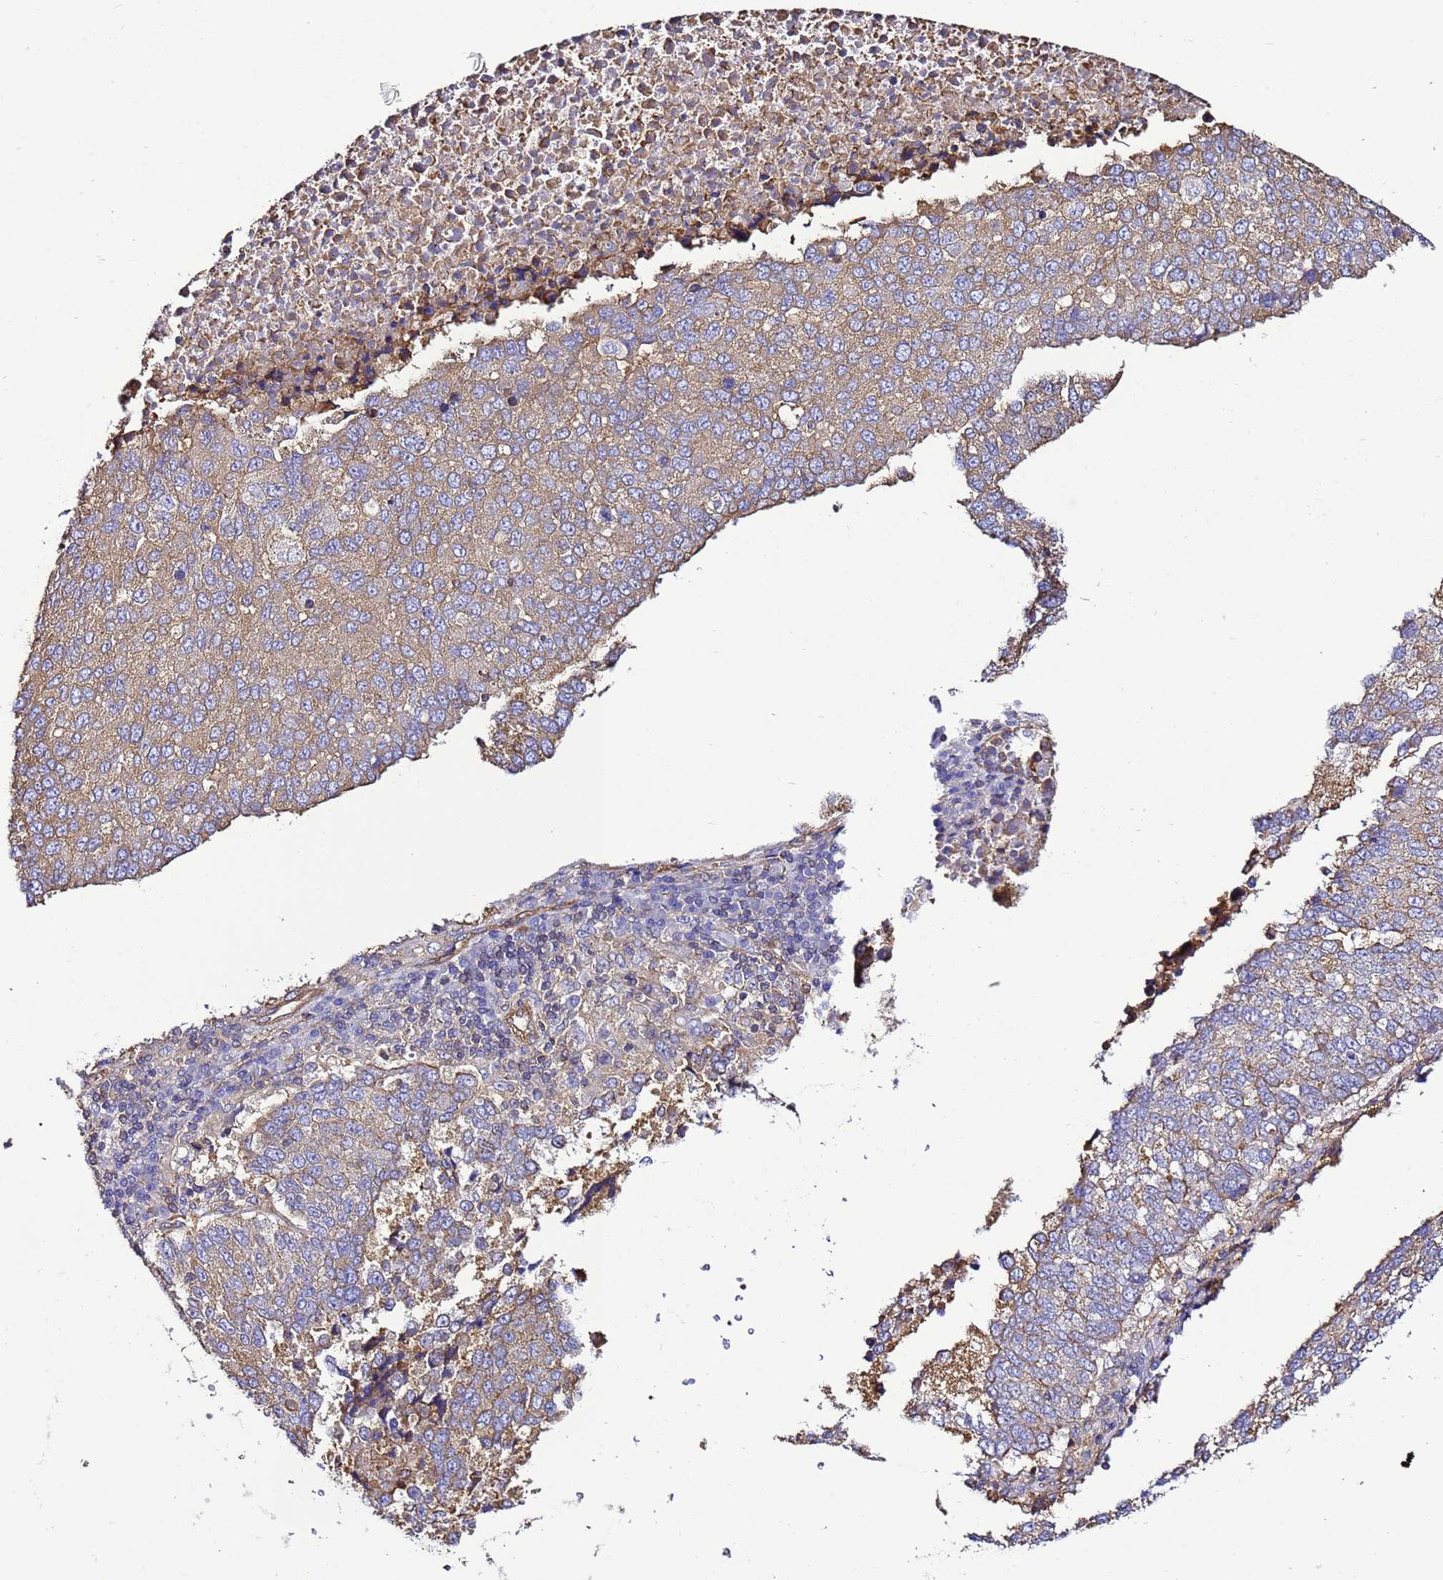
{"staining": {"intensity": "weak", "quantity": "25%-75%", "location": "cytoplasmic/membranous"}, "tissue": "lung cancer", "cell_type": "Tumor cells", "image_type": "cancer", "snomed": [{"axis": "morphology", "description": "Squamous cell carcinoma, NOS"}, {"axis": "topography", "description": "Lung"}], "caption": "This is a histology image of immunohistochemistry (IHC) staining of lung cancer, which shows weak expression in the cytoplasmic/membranous of tumor cells.", "gene": "MYL12A", "patient": {"sex": "male", "age": 73}}